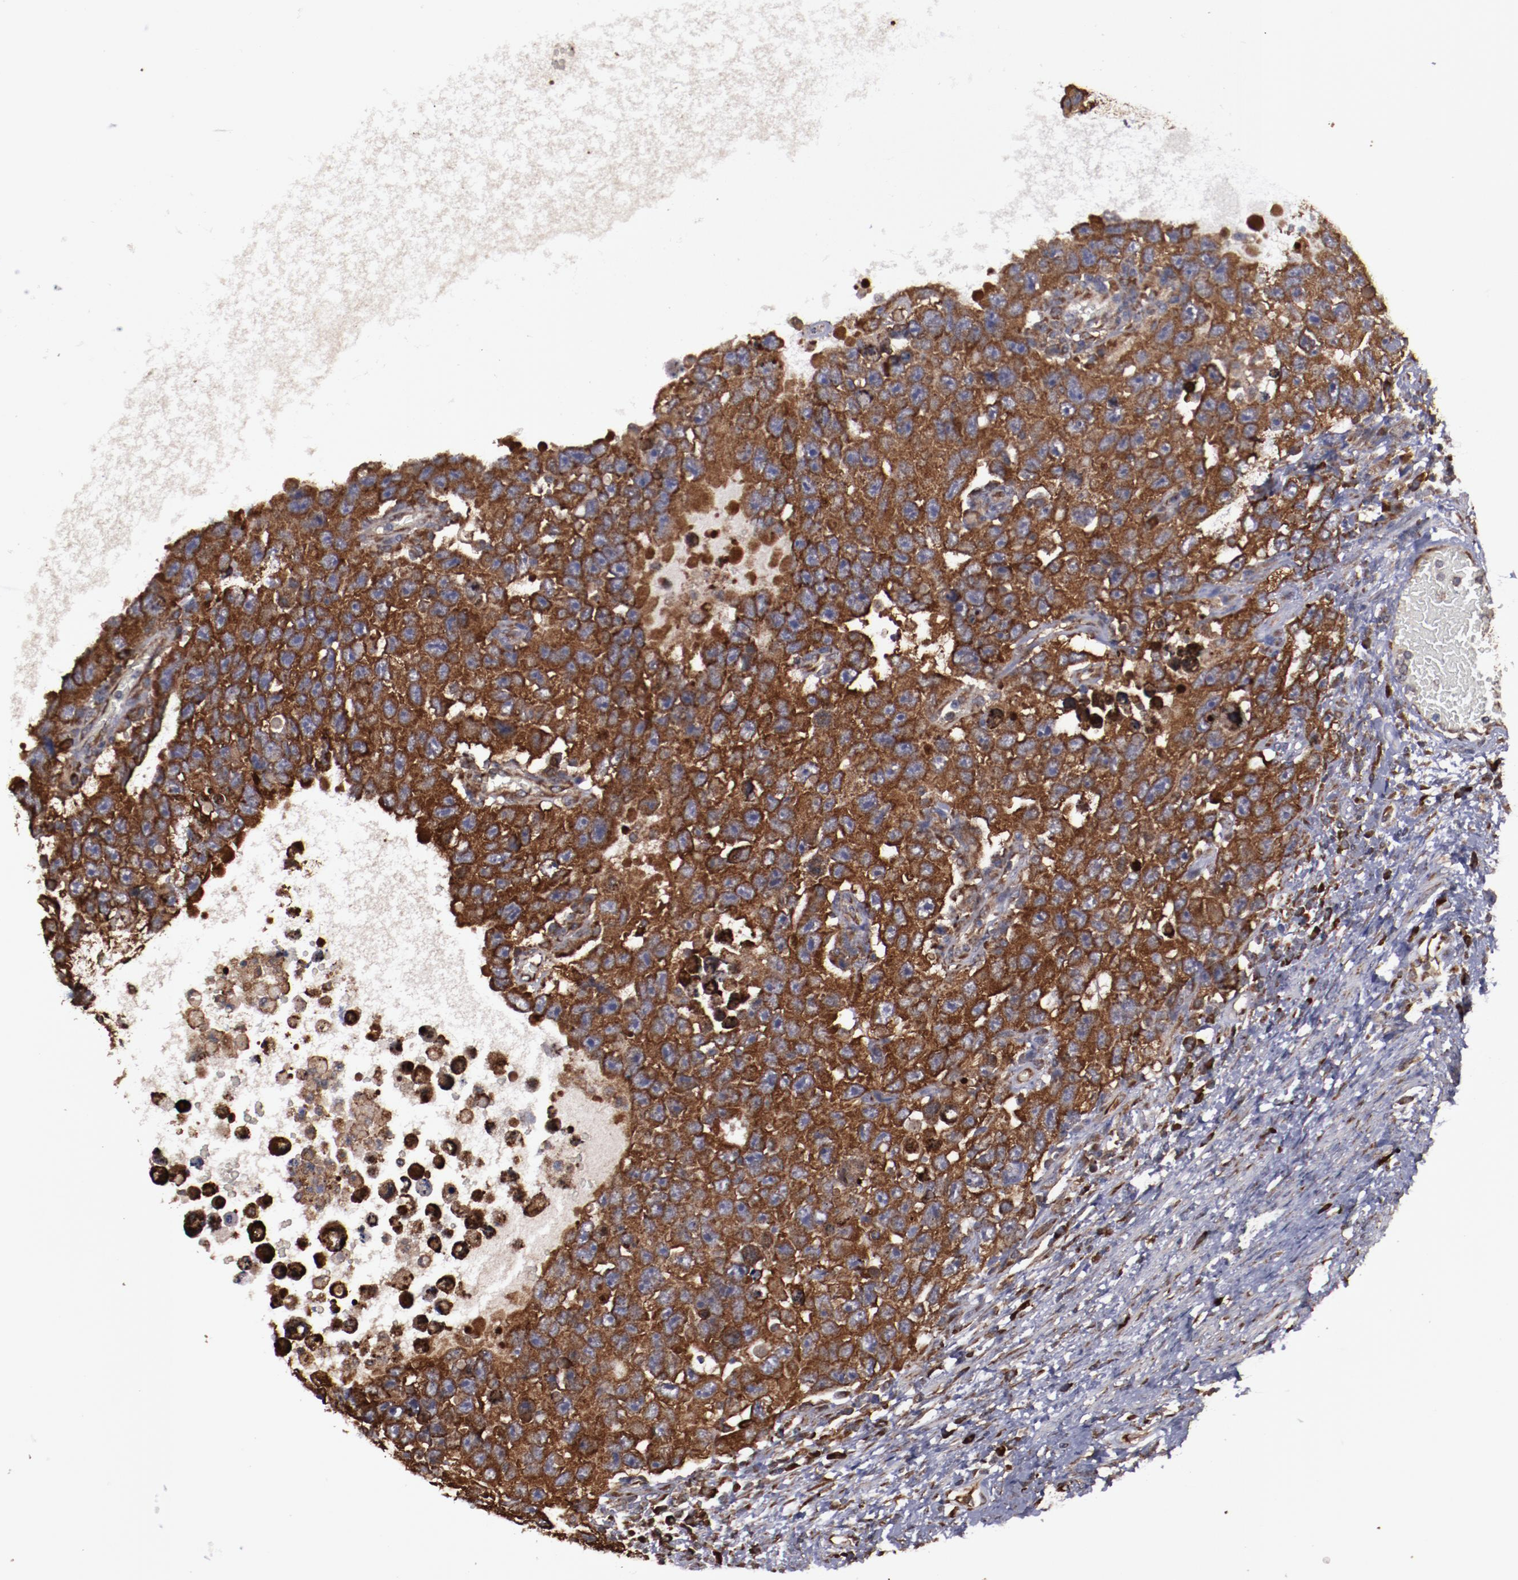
{"staining": {"intensity": "strong", "quantity": ">75%", "location": "cytoplasmic/membranous"}, "tissue": "testis cancer", "cell_type": "Tumor cells", "image_type": "cancer", "snomed": [{"axis": "morphology", "description": "Carcinoma, Embryonal, NOS"}, {"axis": "topography", "description": "Testis"}], "caption": "Human testis cancer stained for a protein (brown) reveals strong cytoplasmic/membranous positive positivity in approximately >75% of tumor cells.", "gene": "RPS4Y1", "patient": {"sex": "male", "age": 26}}